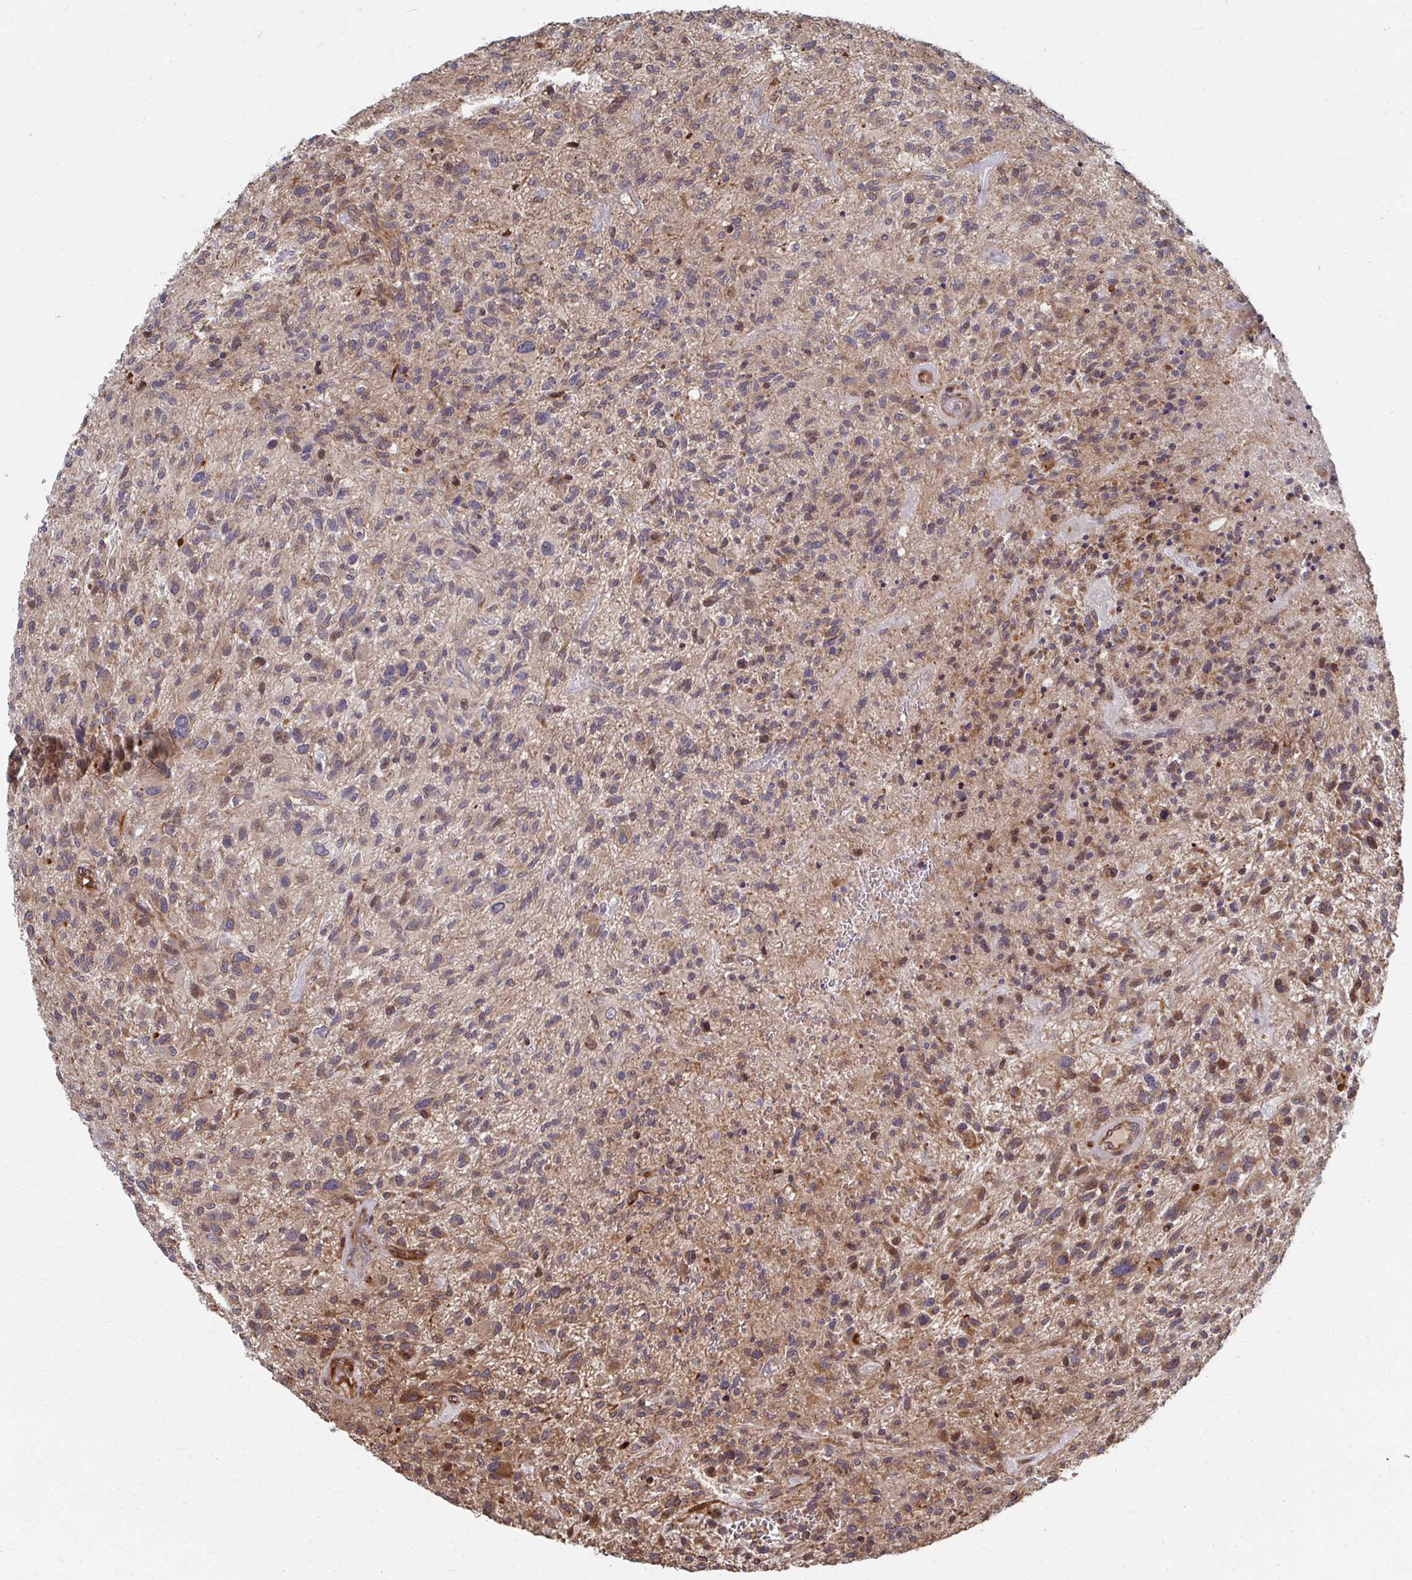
{"staining": {"intensity": "moderate", "quantity": "25%-75%", "location": "cytoplasmic/membranous"}, "tissue": "glioma", "cell_type": "Tumor cells", "image_type": "cancer", "snomed": [{"axis": "morphology", "description": "Glioma, malignant, High grade"}, {"axis": "topography", "description": "Brain"}], "caption": "The histopathology image demonstrates staining of malignant high-grade glioma, revealing moderate cytoplasmic/membranous protein expression (brown color) within tumor cells.", "gene": "FAM89A", "patient": {"sex": "male", "age": 47}}